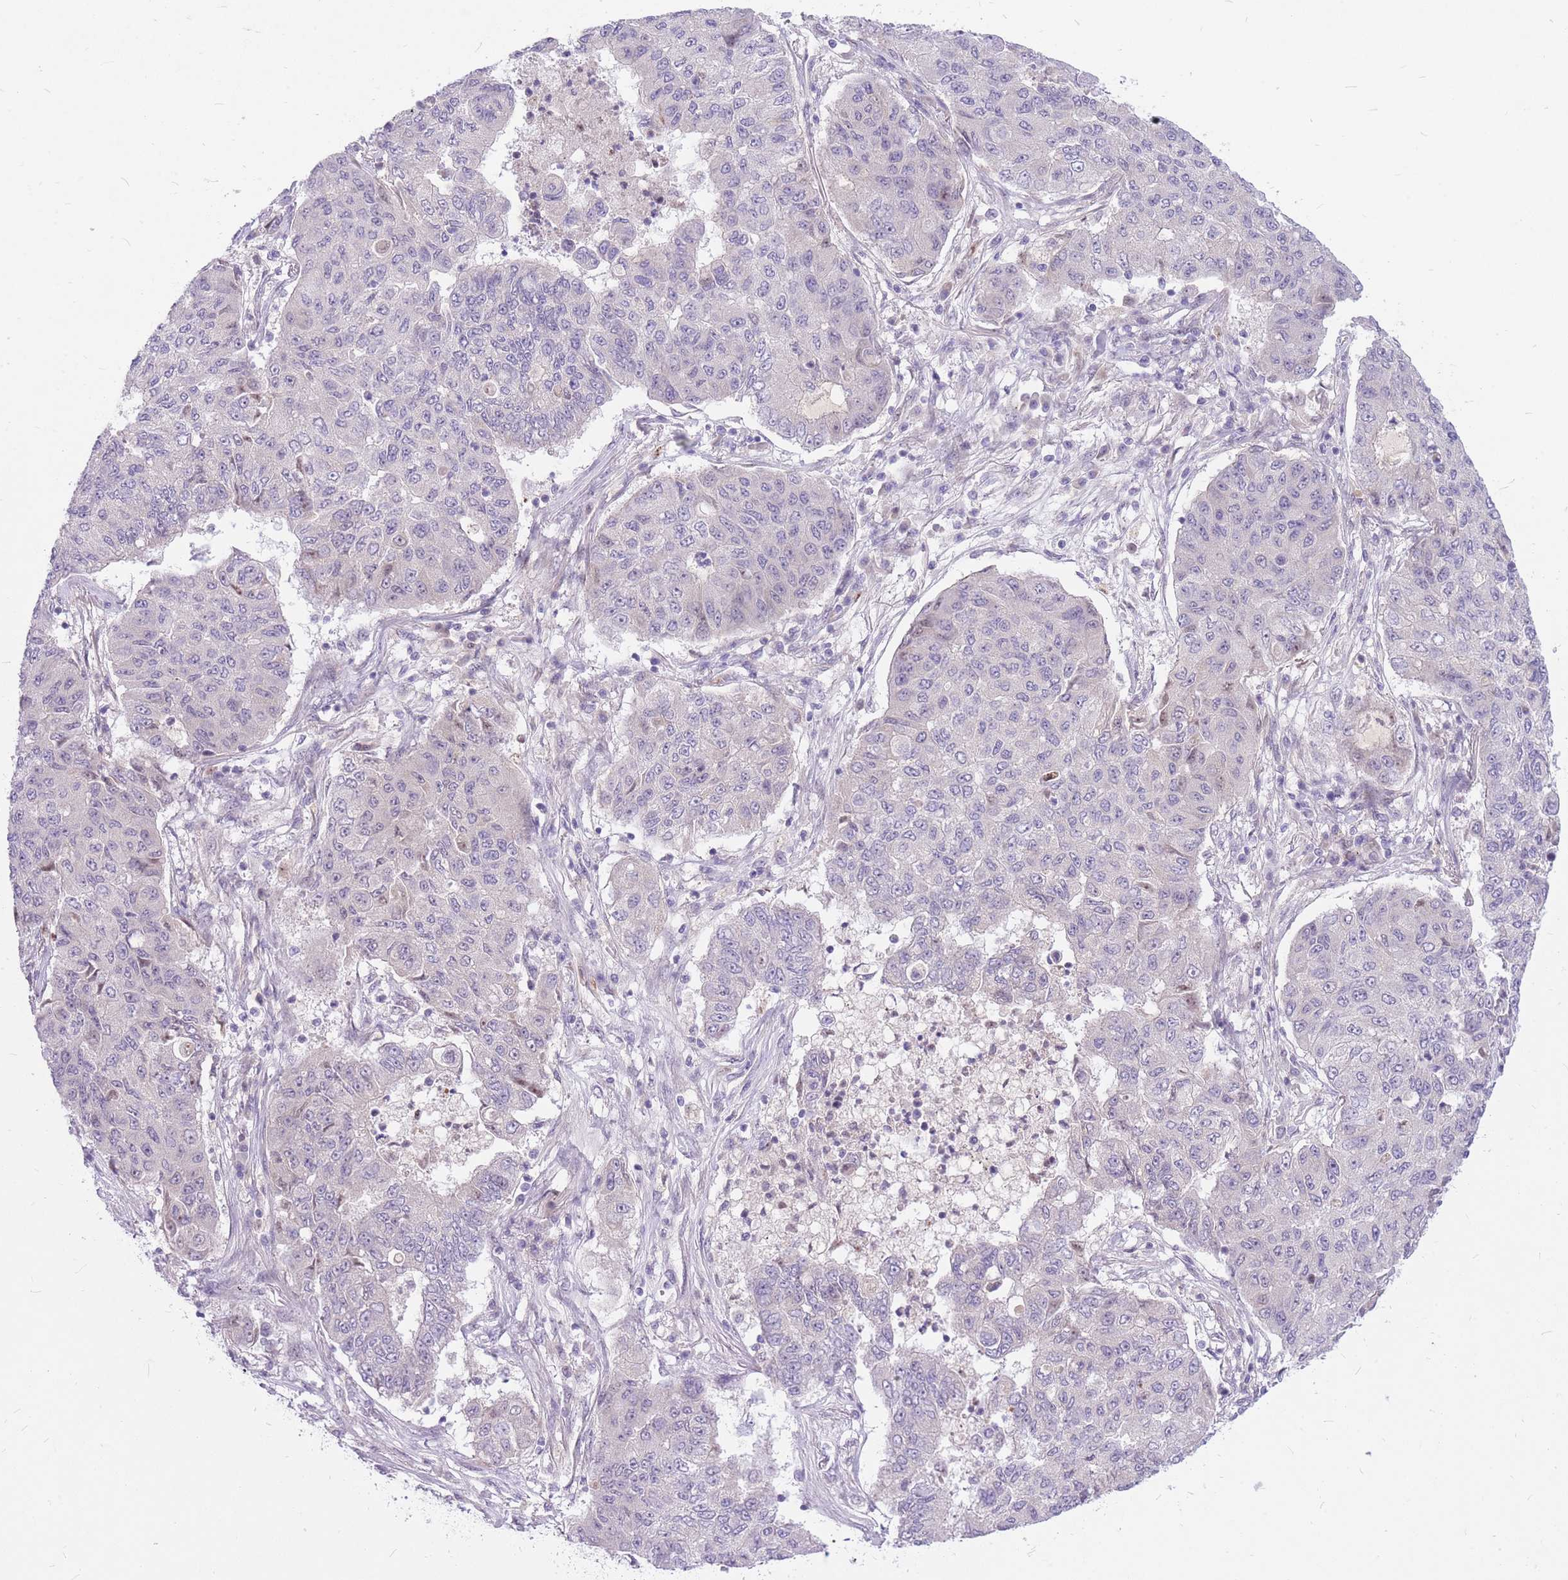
{"staining": {"intensity": "negative", "quantity": "none", "location": "none"}, "tissue": "lung cancer", "cell_type": "Tumor cells", "image_type": "cancer", "snomed": [{"axis": "morphology", "description": "Squamous cell carcinoma, NOS"}, {"axis": "topography", "description": "Lung"}], "caption": "High power microscopy micrograph of an immunohistochemistry histopathology image of squamous cell carcinoma (lung), revealing no significant expression in tumor cells. (DAB (3,3'-diaminobenzidine) immunohistochemistry (IHC) visualized using brightfield microscopy, high magnification).", "gene": "ERCC2", "patient": {"sex": "male", "age": 74}}